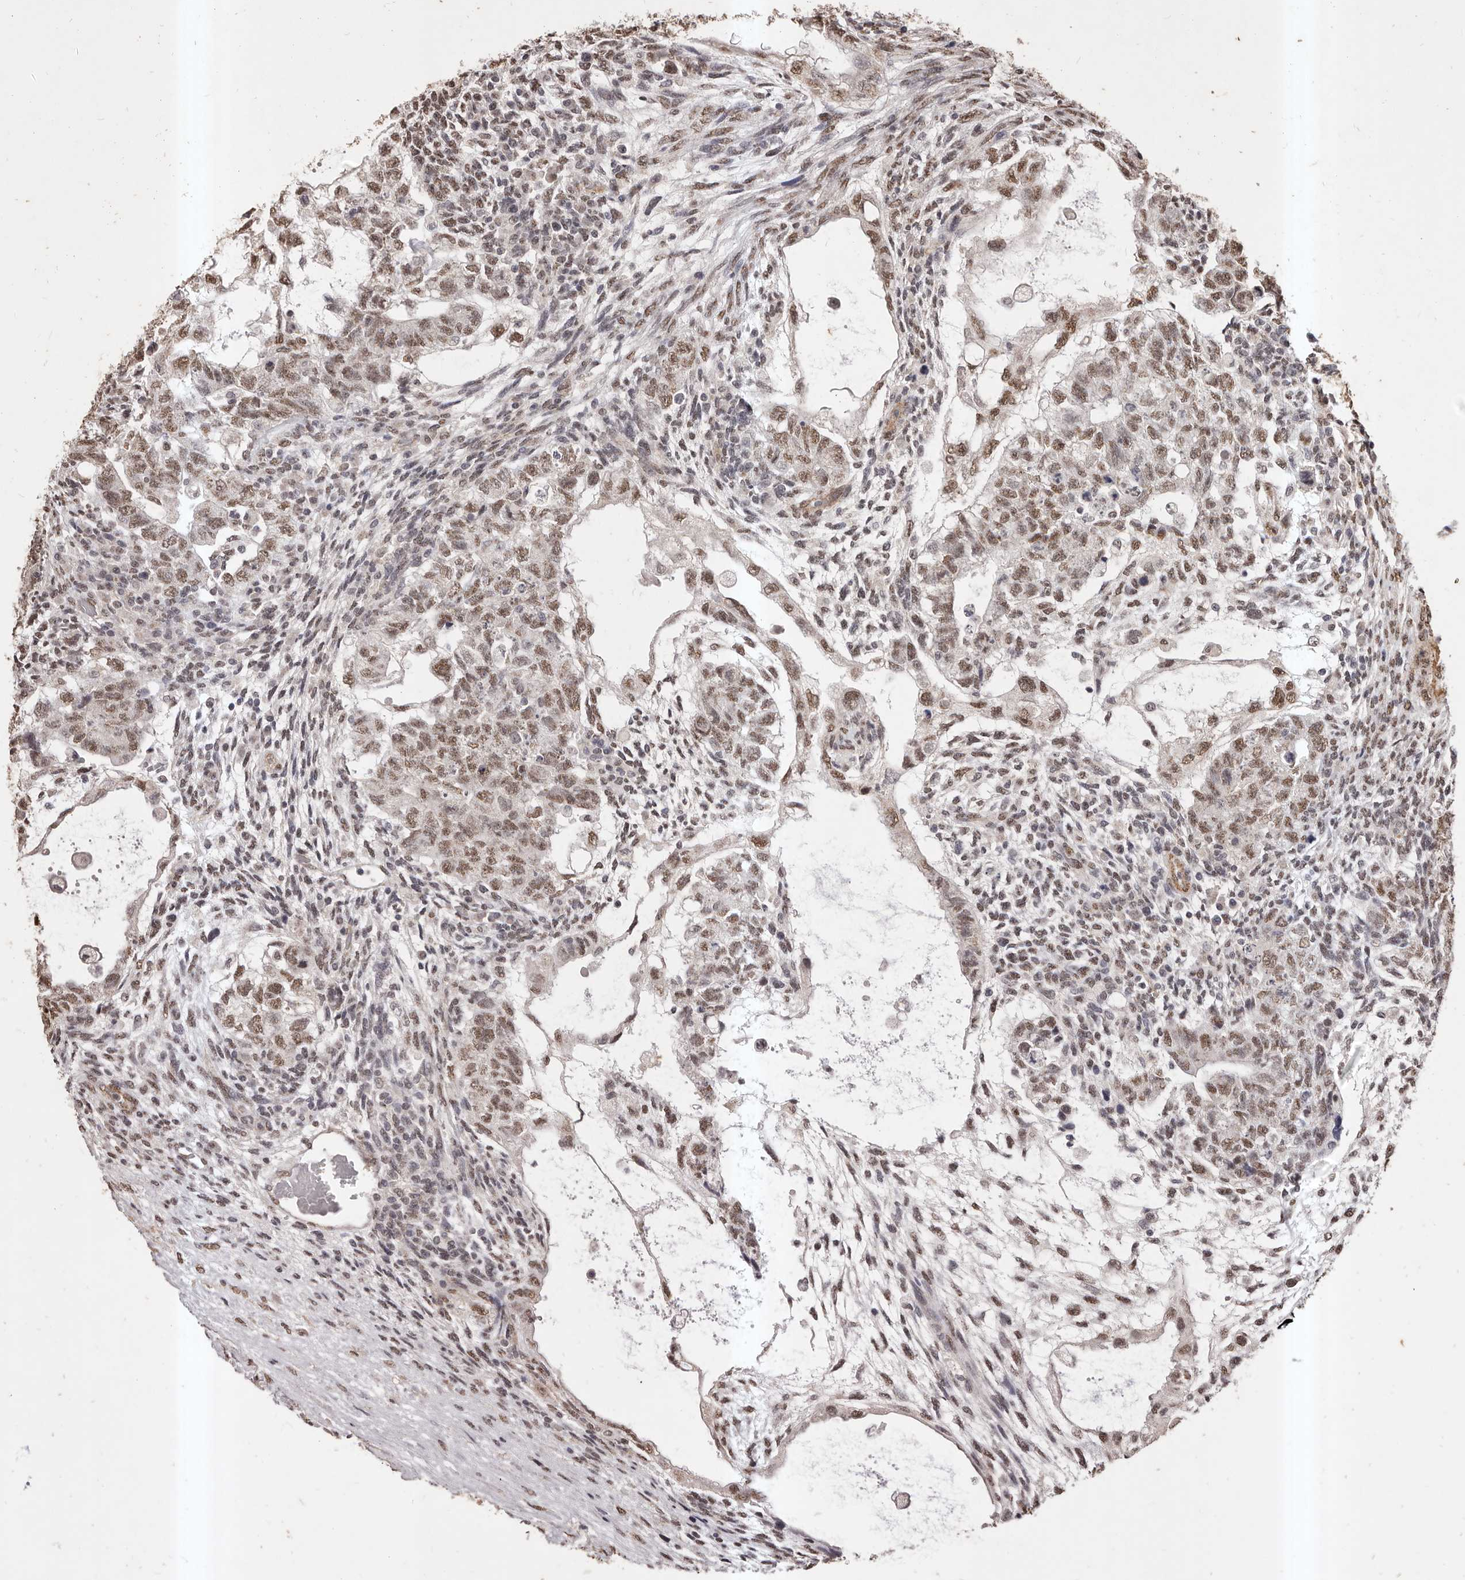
{"staining": {"intensity": "moderate", "quantity": ">75%", "location": "nuclear"}, "tissue": "testis cancer", "cell_type": "Tumor cells", "image_type": "cancer", "snomed": [{"axis": "morphology", "description": "Normal tissue, NOS"}, {"axis": "morphology", "description": "Carcinoma, Embryonal, NOS"}, {"axis": "topography", "description": "Testis"}], "caption": "Immunohistochemistry (DAB) staining of human testis cancer shows moderate nuclear protein positivity in approximately >75% of tumor cells.", "gene": "RPS6KA5", "patient": {"sex": "male", "age": 36}}